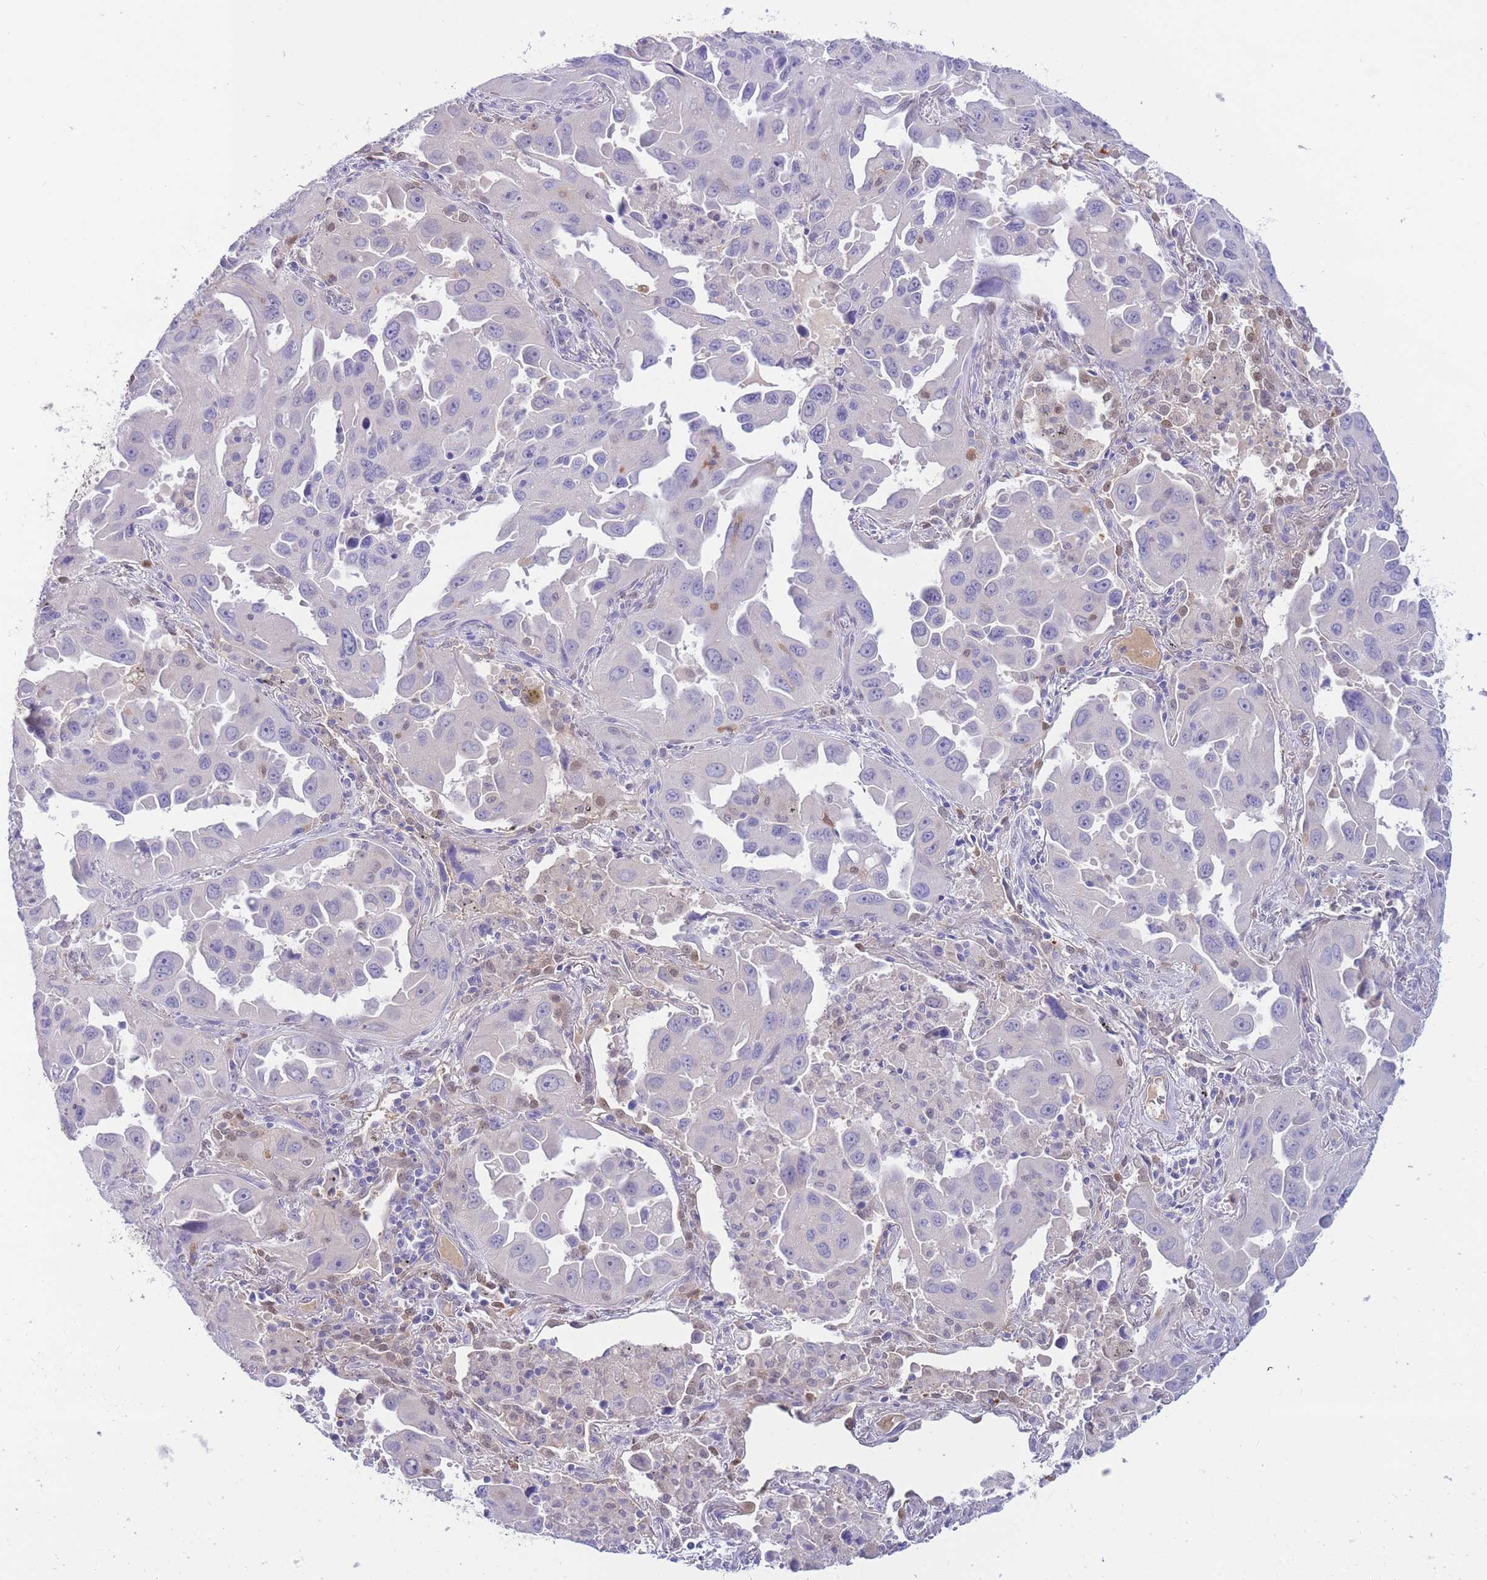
{"staining": {"intensity": "negative", "quantity": "none", "location": "none"}, "tissue": "lung cancer", "cell_type": "Tumor cells", "image_type": "cancer", "snomed": [{"axis": "morphology", "description": "Adenocarcinoma, NOS"}, {"axis": "topography", "description": "Lung"}], "caption": "An IHC image of adenocarcinoma (lung) is shown. There is no staining in tumor cells of adenocarcinoma (lung).", "gene": "SULT1A1", "patient": {"sex": "male", "age": 66}}